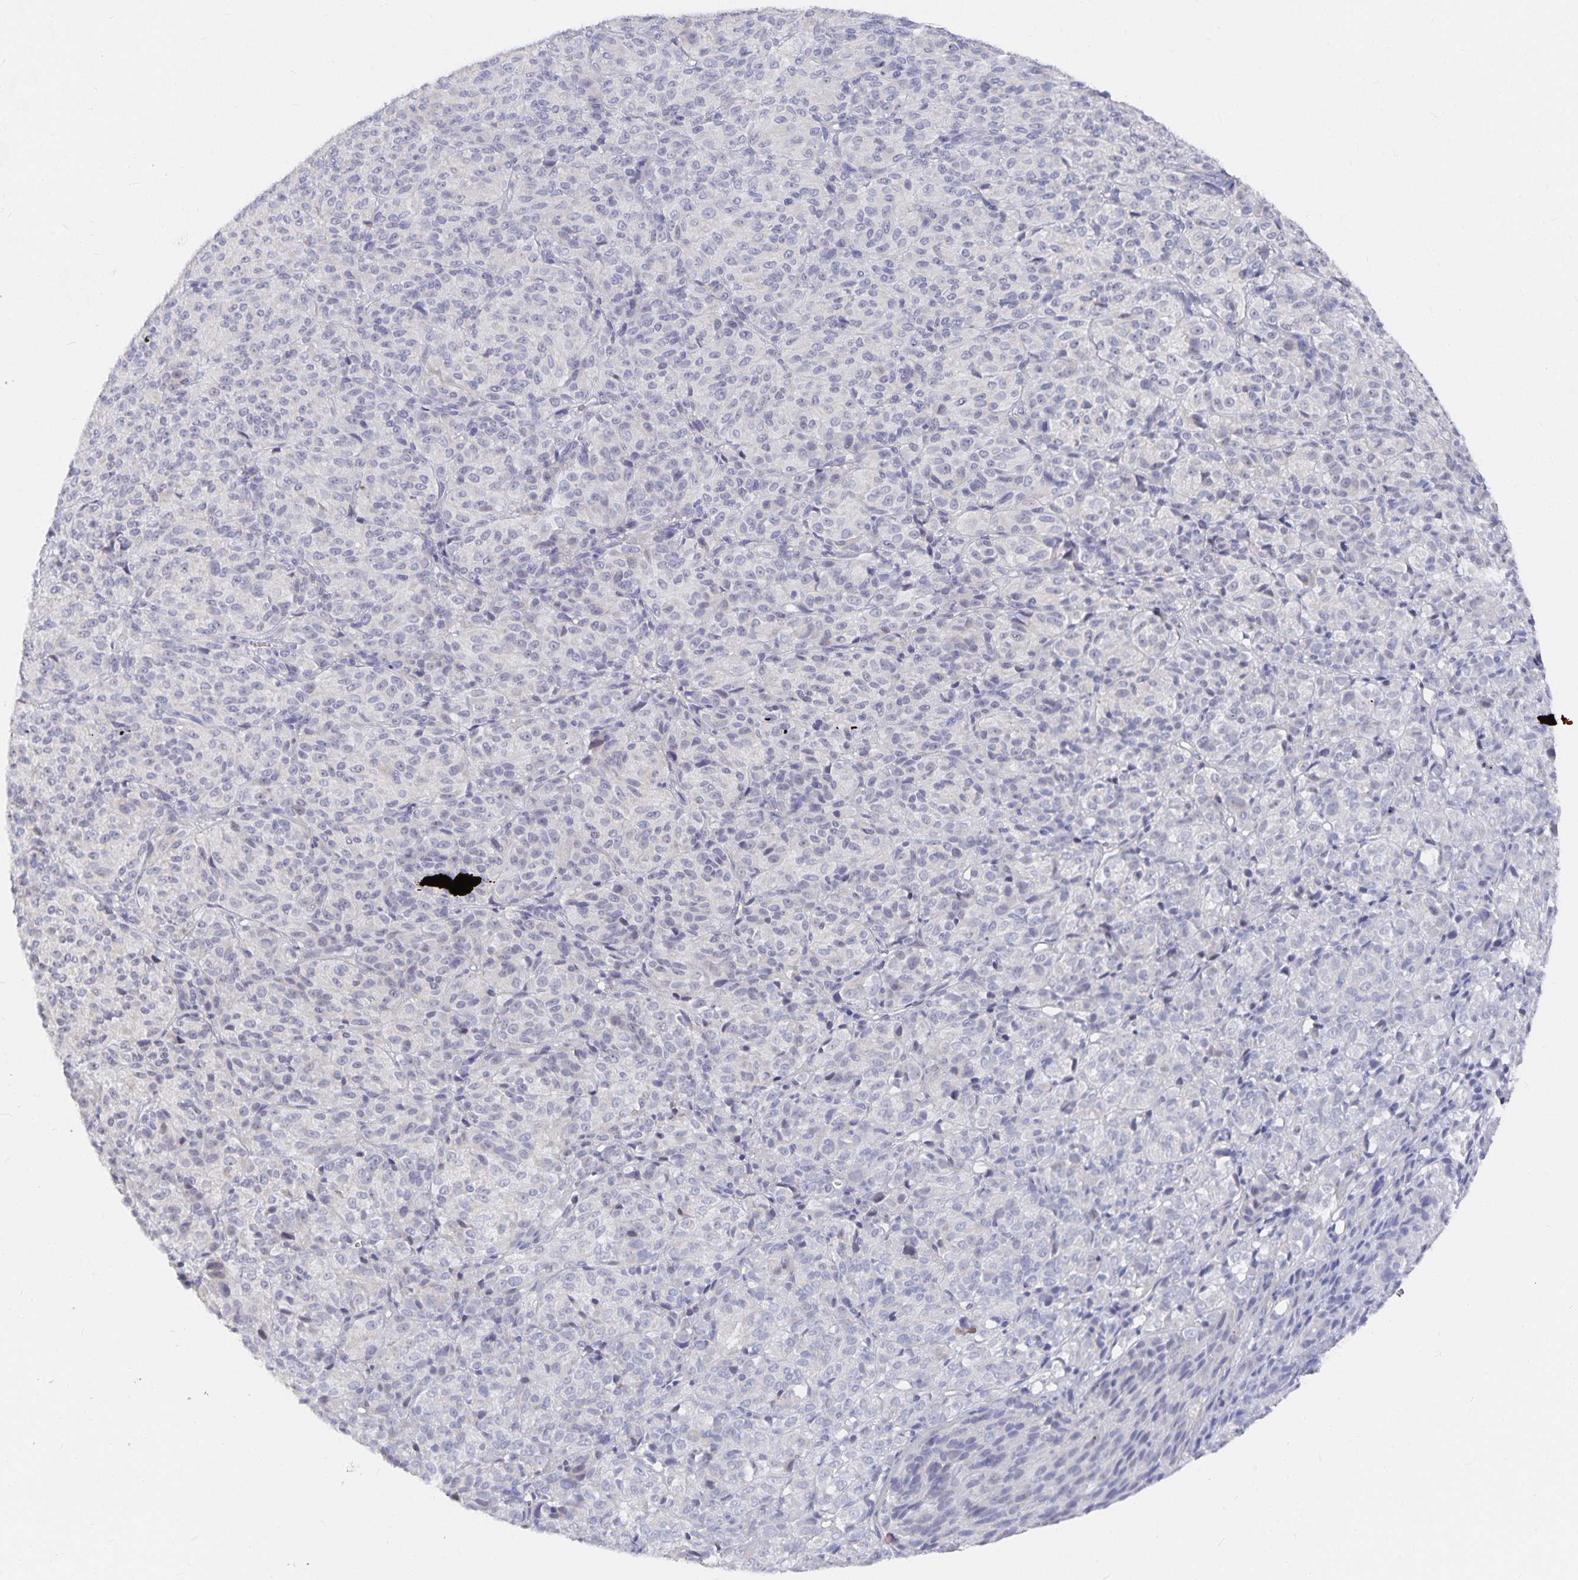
{"staining": {"intensity": "negative", "quantity": "none", "location": "none"}, "tissue": "melanoma", "cell_type": "Tumor cells", "image_type": "cancer", "snomed": [{"axis": "morphology", "description": "Malignant melanoma, Metastatic site"}, {"axis": "topography", "description": "Brain"}], "caption": "This micrograph is of malignant melanoma (metastatic site) stained with immunohistochemistry (IHC) to label a protein in brown with the nuclei are counter-stained blue. There is no expression in tumor cells.", "gene": "DNAH9", "patient": {"sex": "female", "age": 56}}